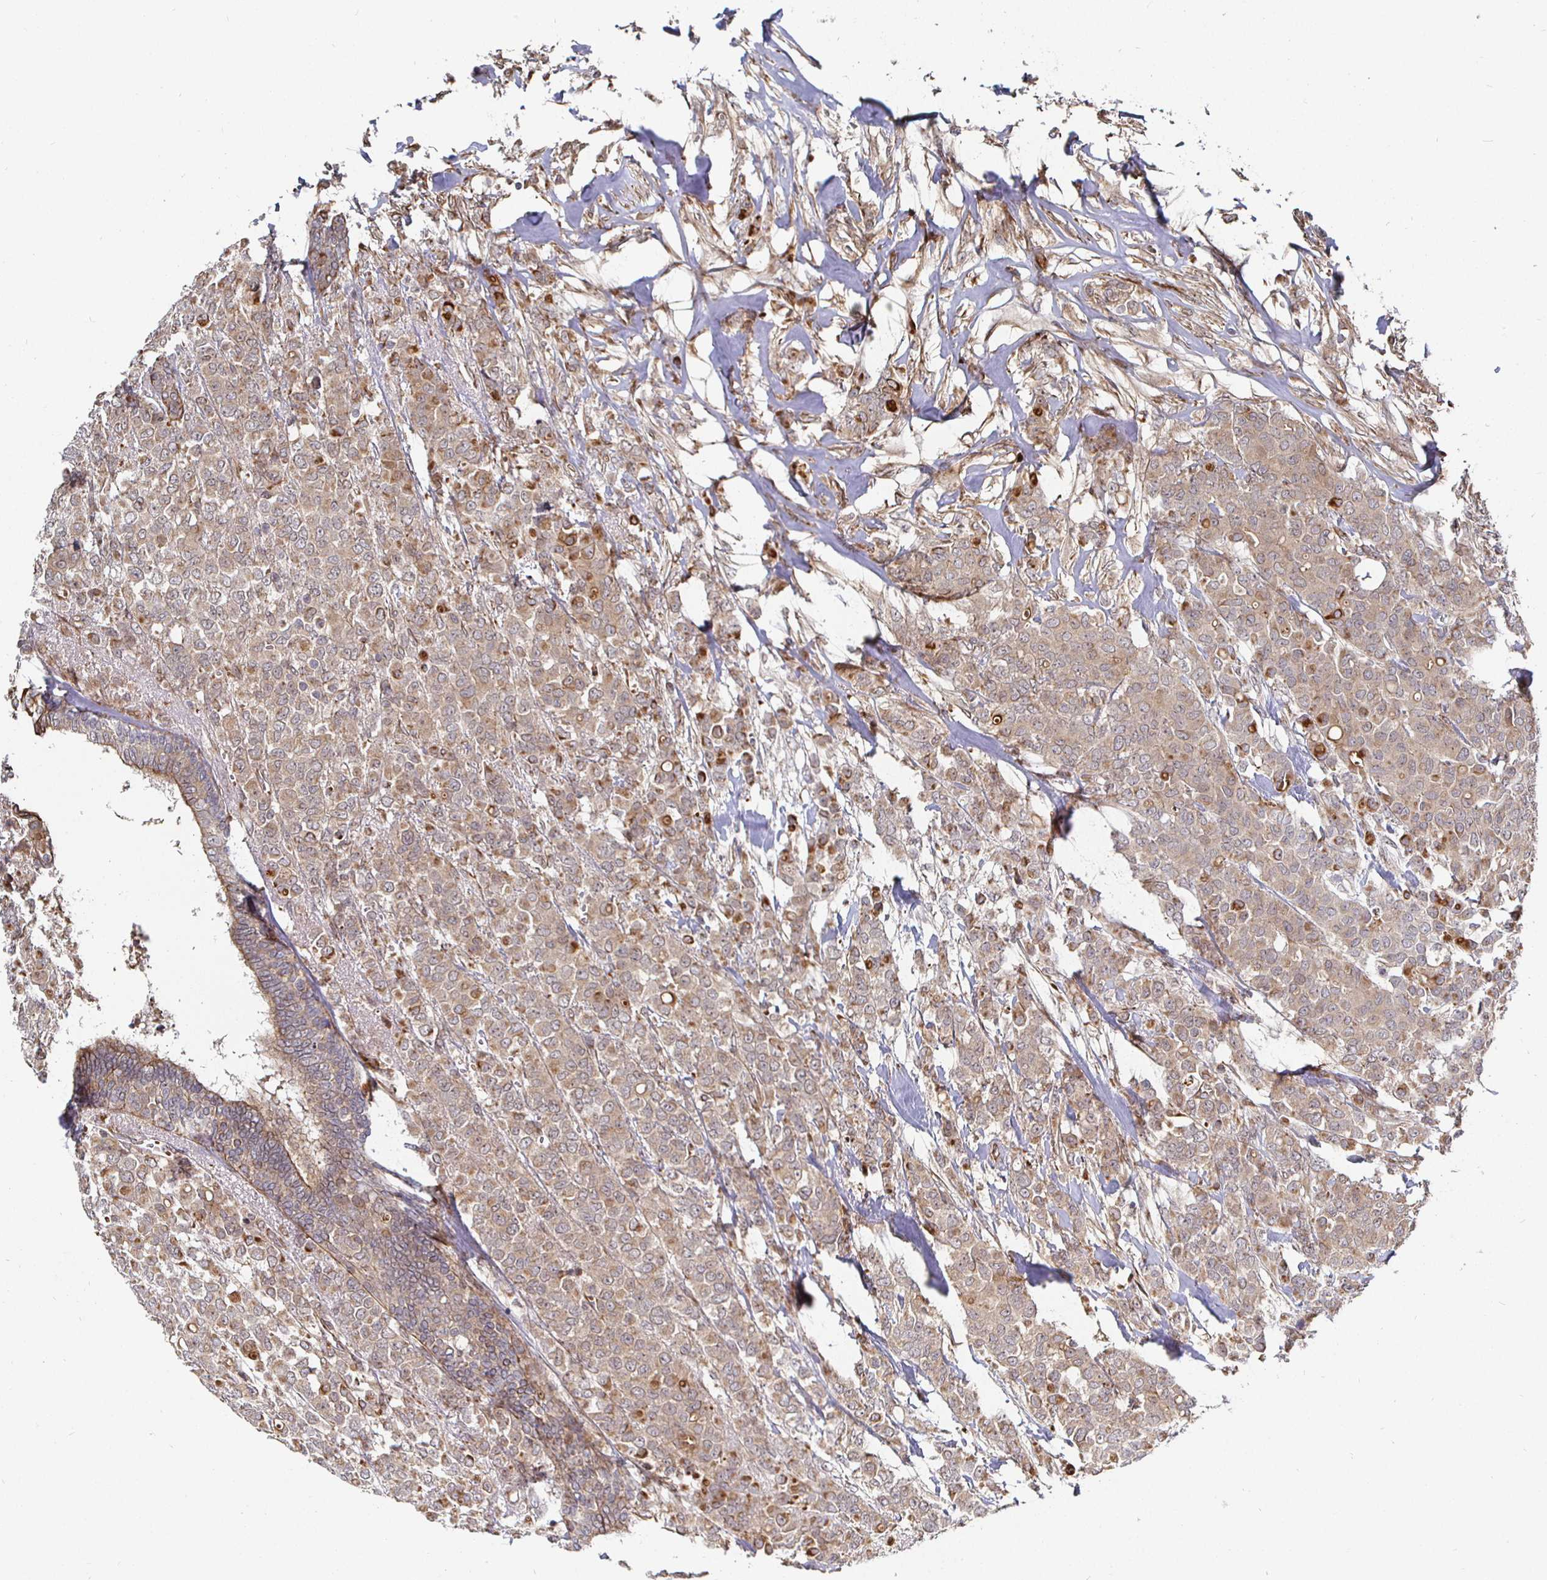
{"staining": {"intensity": "weak", "quantity": ">75%", "location": "cytoplasmic/membranous"}, "tissue": "breast cancer", "cell_type": "Tumor cells", "image_type": "cancer", "snomed": [{"axis": "morphology", "description": "Lobular carcinoma"}, {"axis": "topography", "description": "Breast"}], "caption": "High-magnification brightfield microscopy of breast cancer stained with DAB (brown) and counterstained with hematoxylin (blue). tumor cells exhibit weak cytoplasmic/membranous expression is seen in approximately>75% of cells. (DAB IHC with brightfield microscopy, high magnification).", "gene": "TBKBP1", "patient": {"sex": "female", "age": 91}}